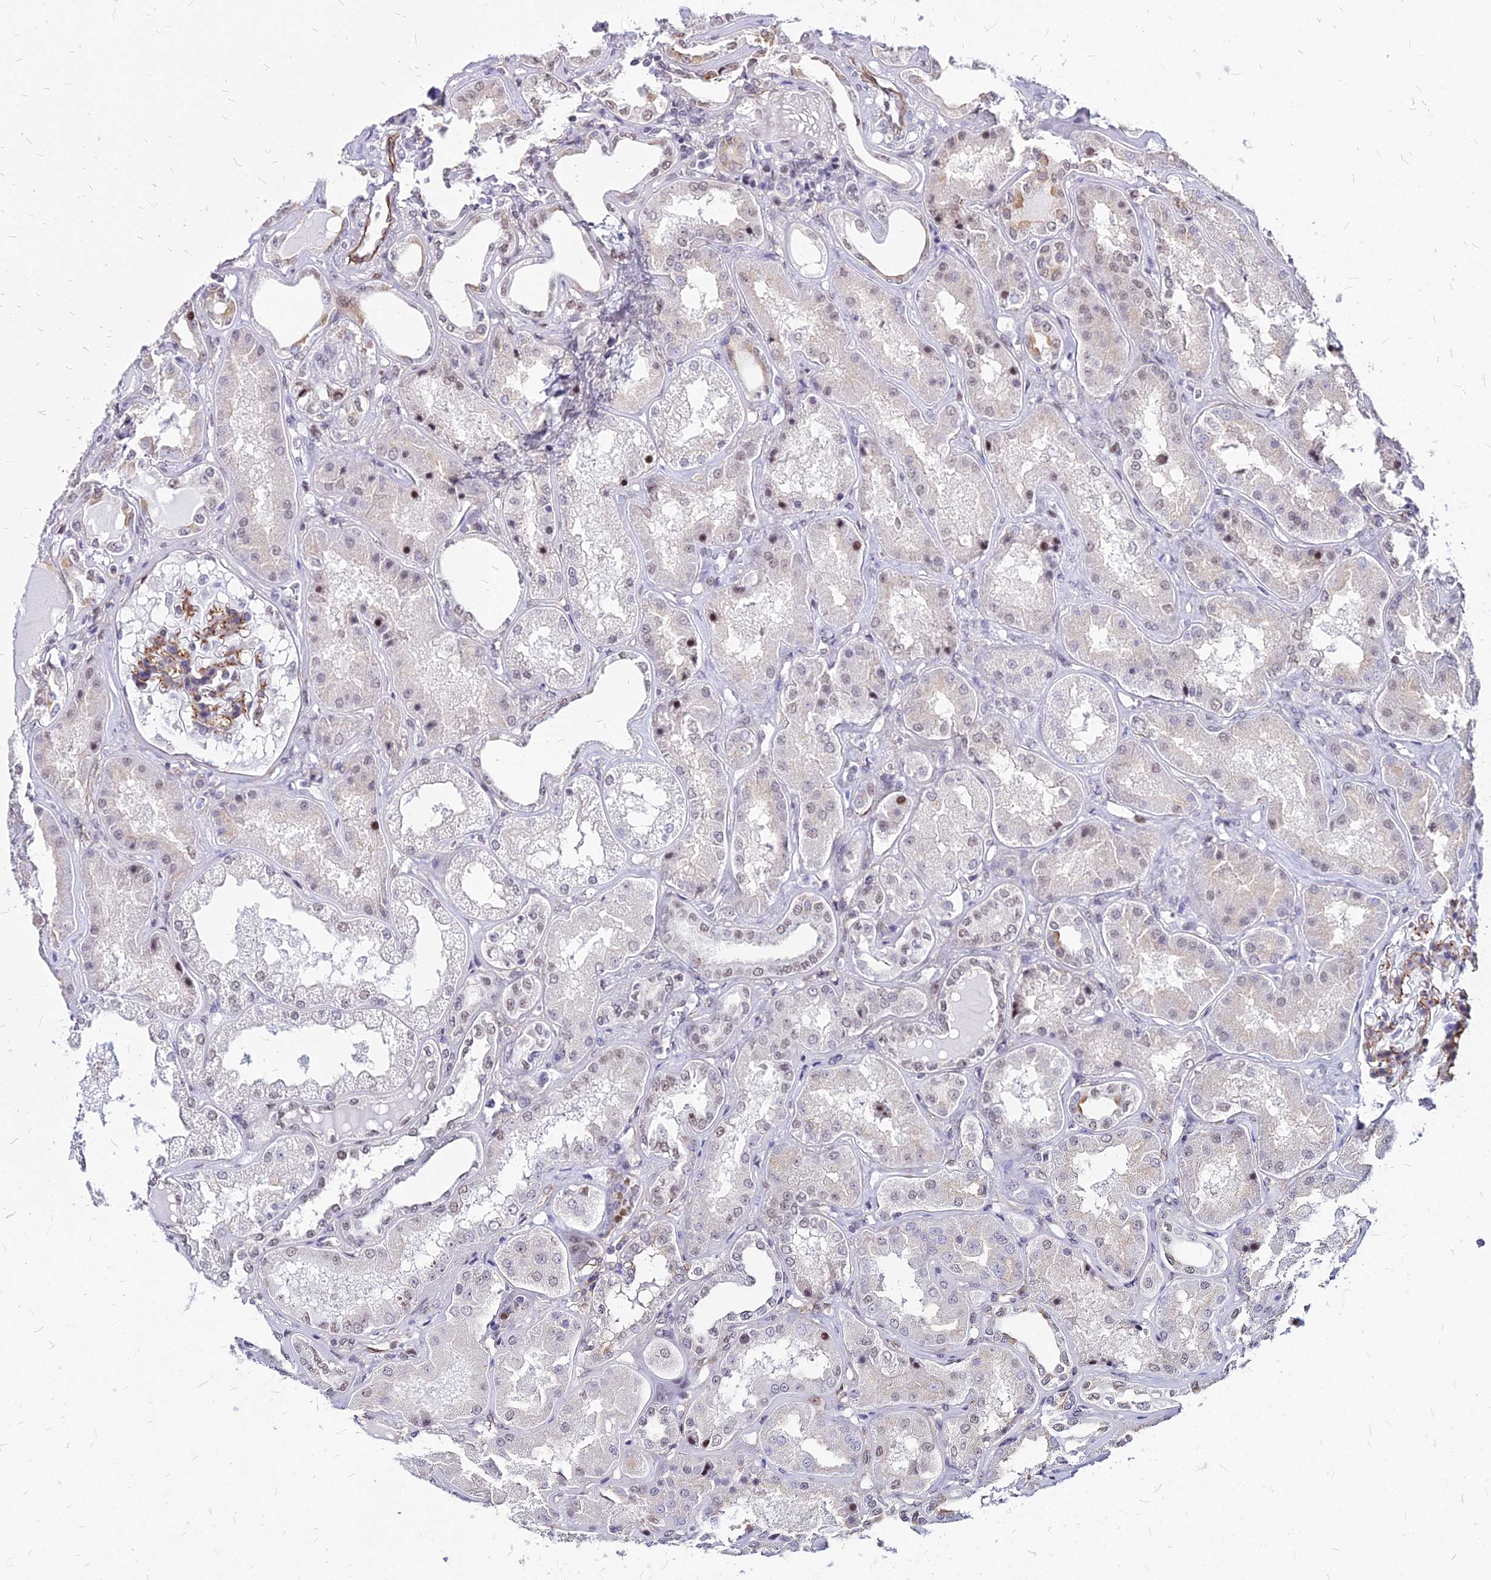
{"staining": {"intensity": "moderate", "quantity": "25%-75%", "location": "cytoplasmic/membranous,nuclear"}, "tissue": "kidney", "cell_type": "Cells in glomeruli", "image_type": "normal", "snomed": [{"axis": "morphology", "description": "Normal tissue, NOS"}, {"axis": "topography", "description": "Kidney"}], "caption": "Immunohistochemical staining of unremarkable human kidney demonstrates 25%-75% levels of moderate cytoplasmic/membranous,nuclear protein positivity in approximately 25%-75% of cells in glomeruli.", "gene": "FDX2", "patient": {"sex": "female", "age": 56}}